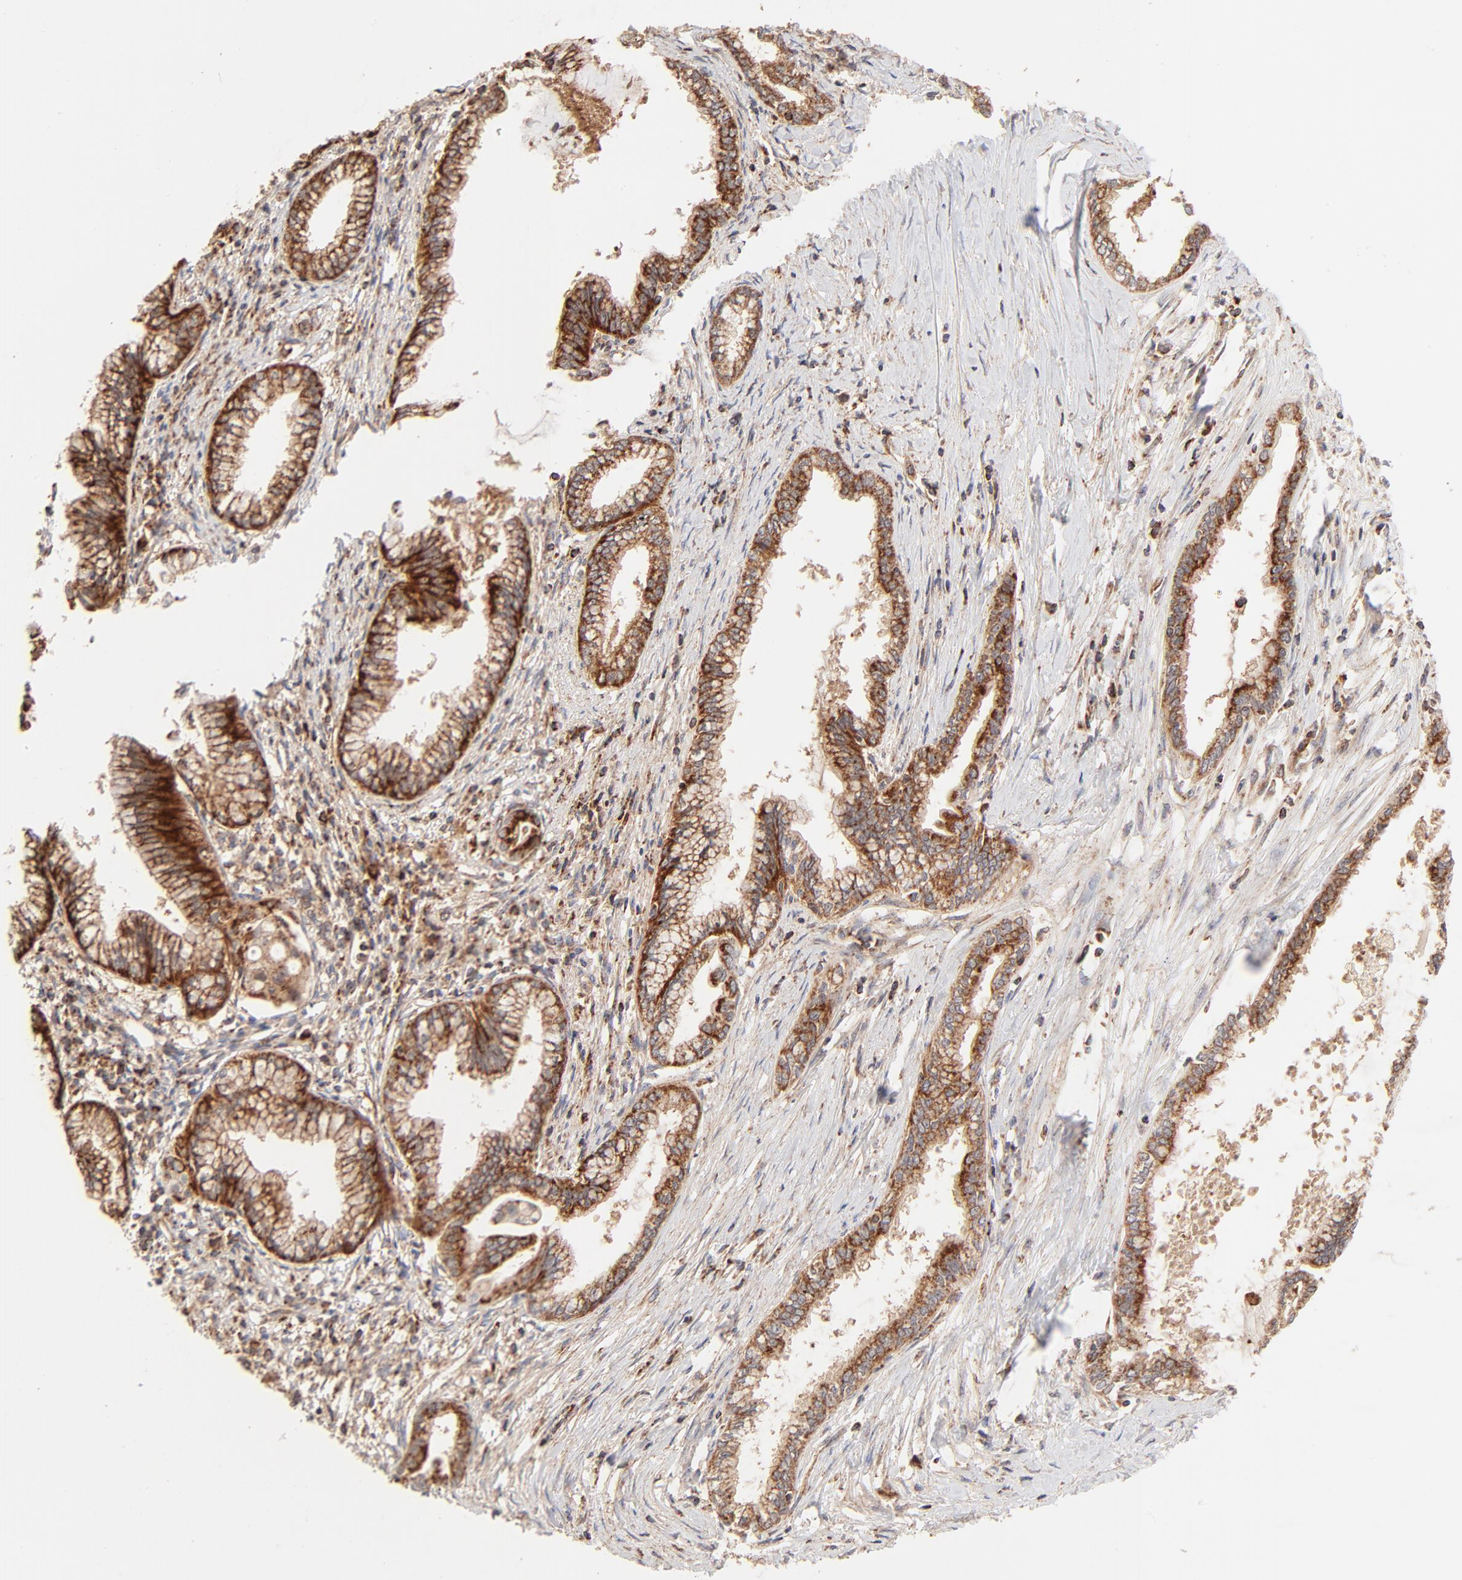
{"staining": {"intensity": "strong", "quantity": ">75%", "location": "cytoplasmic/membranous"}, "tissue": "pancreatic cancer", "cell_type": "Tumor cells", "image_type": "cancer", "snomed": [{"axis": "morphology", "description": "Adenocarcinoma, NOS"}, {"axis": "topography", "description": "Pancreas"}], "caption": "Immunohistochemical staining of human pancreatic adenocarcinoma displays high levels of strong cytoplasmic/membranous protein staining in about >75% of tumor cells.", "gene": "CSPG4", "patient": {"sex": "female", "age": 64}}